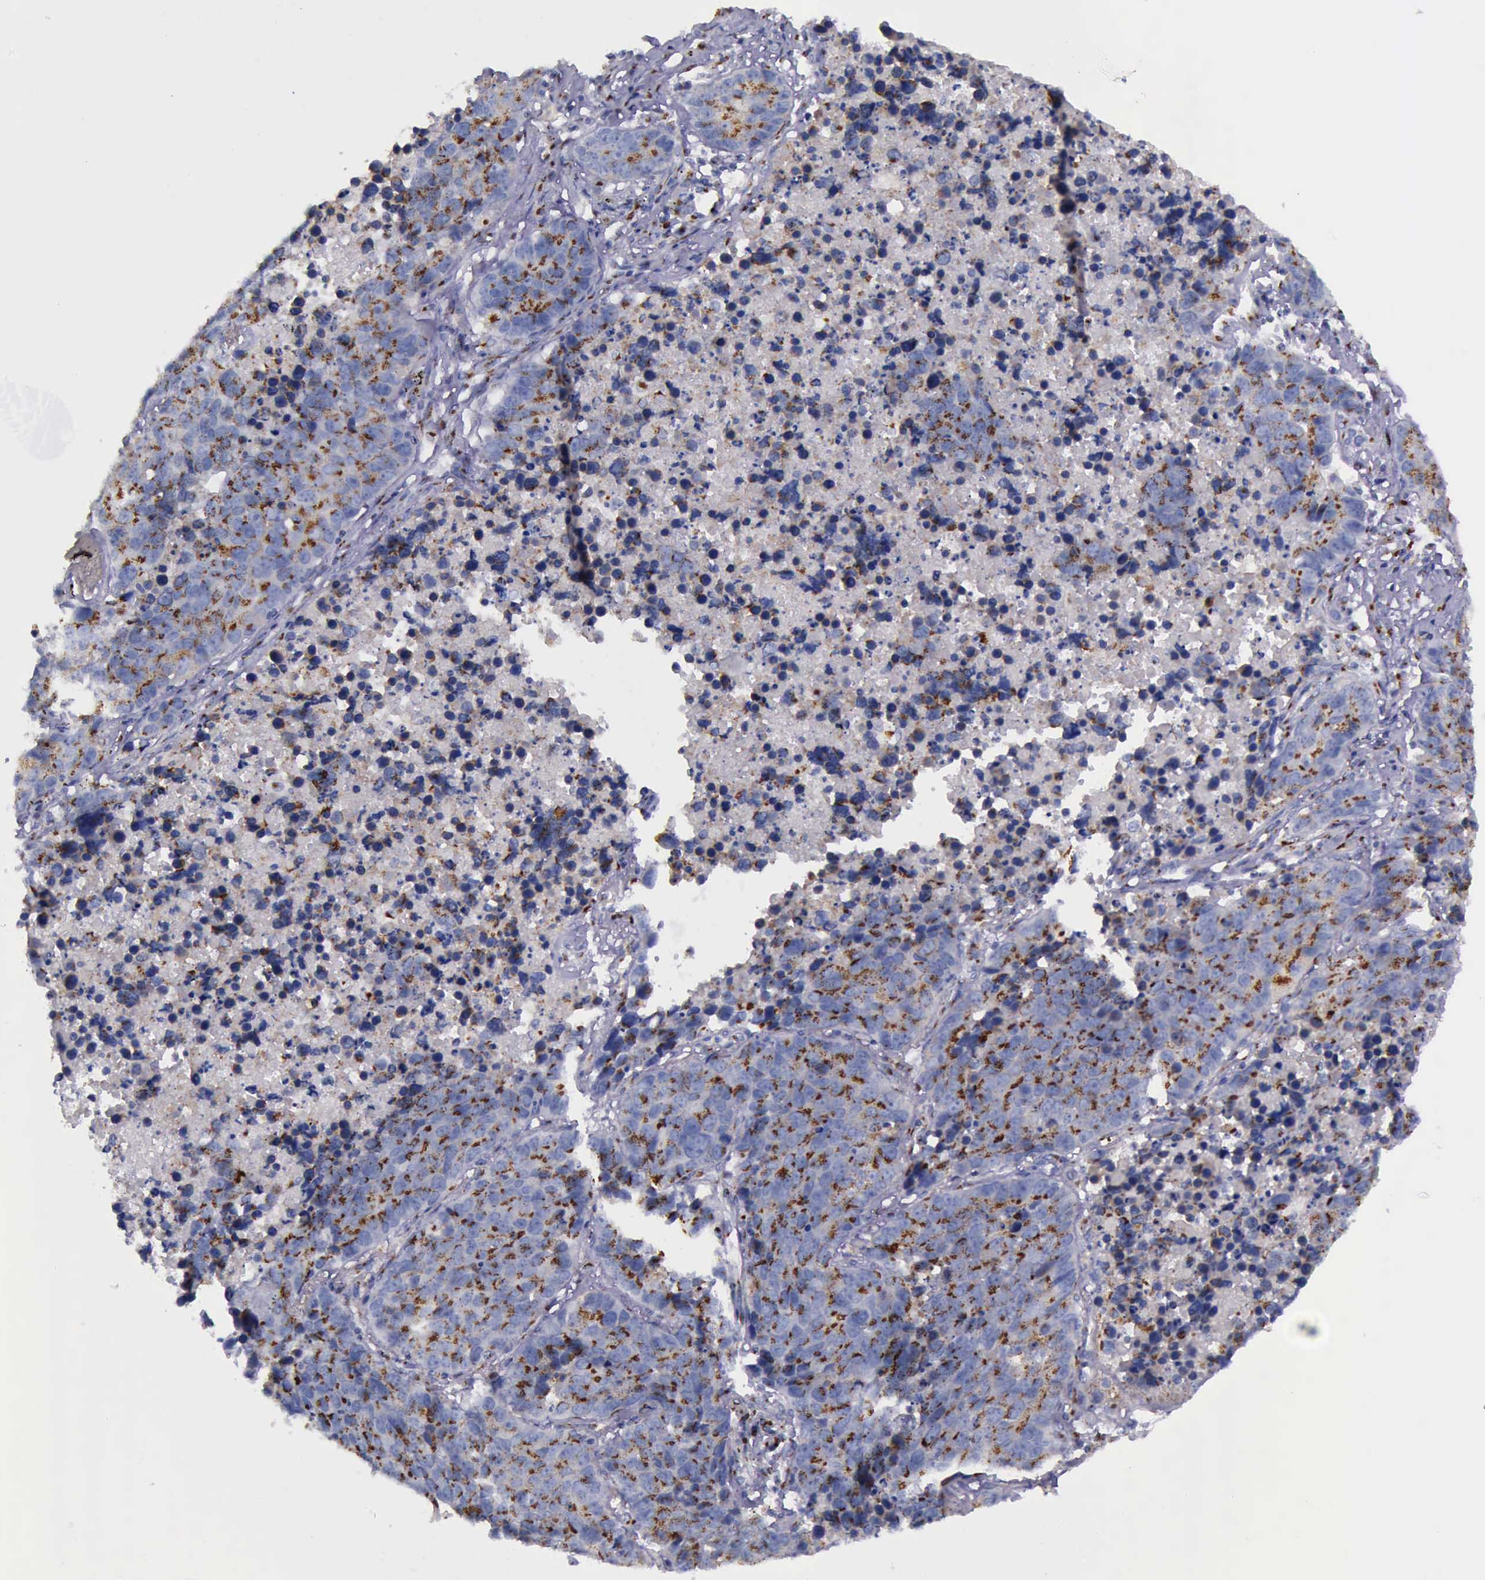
{"staining": {"intensity": "strong", "quantity": ">75%", "location": "cytoplasmic/membranous"}, "tissue": "lung cancer", "cell_type": "Tumor cells", "image_type": "cancer", "snomed": [{"axis": "morphology", "description": "Carcinoid, malignant, NOS"}, {"axis": "topography", "description": "Lung"}], "caption": "Tumor cells exhibit high levels of strong cytoplasmic/membranous positivity in approximately >75% of cells in lung cancer.", "gene": "GOLGA5", "patient": {"sex": "male", "age": 60}}